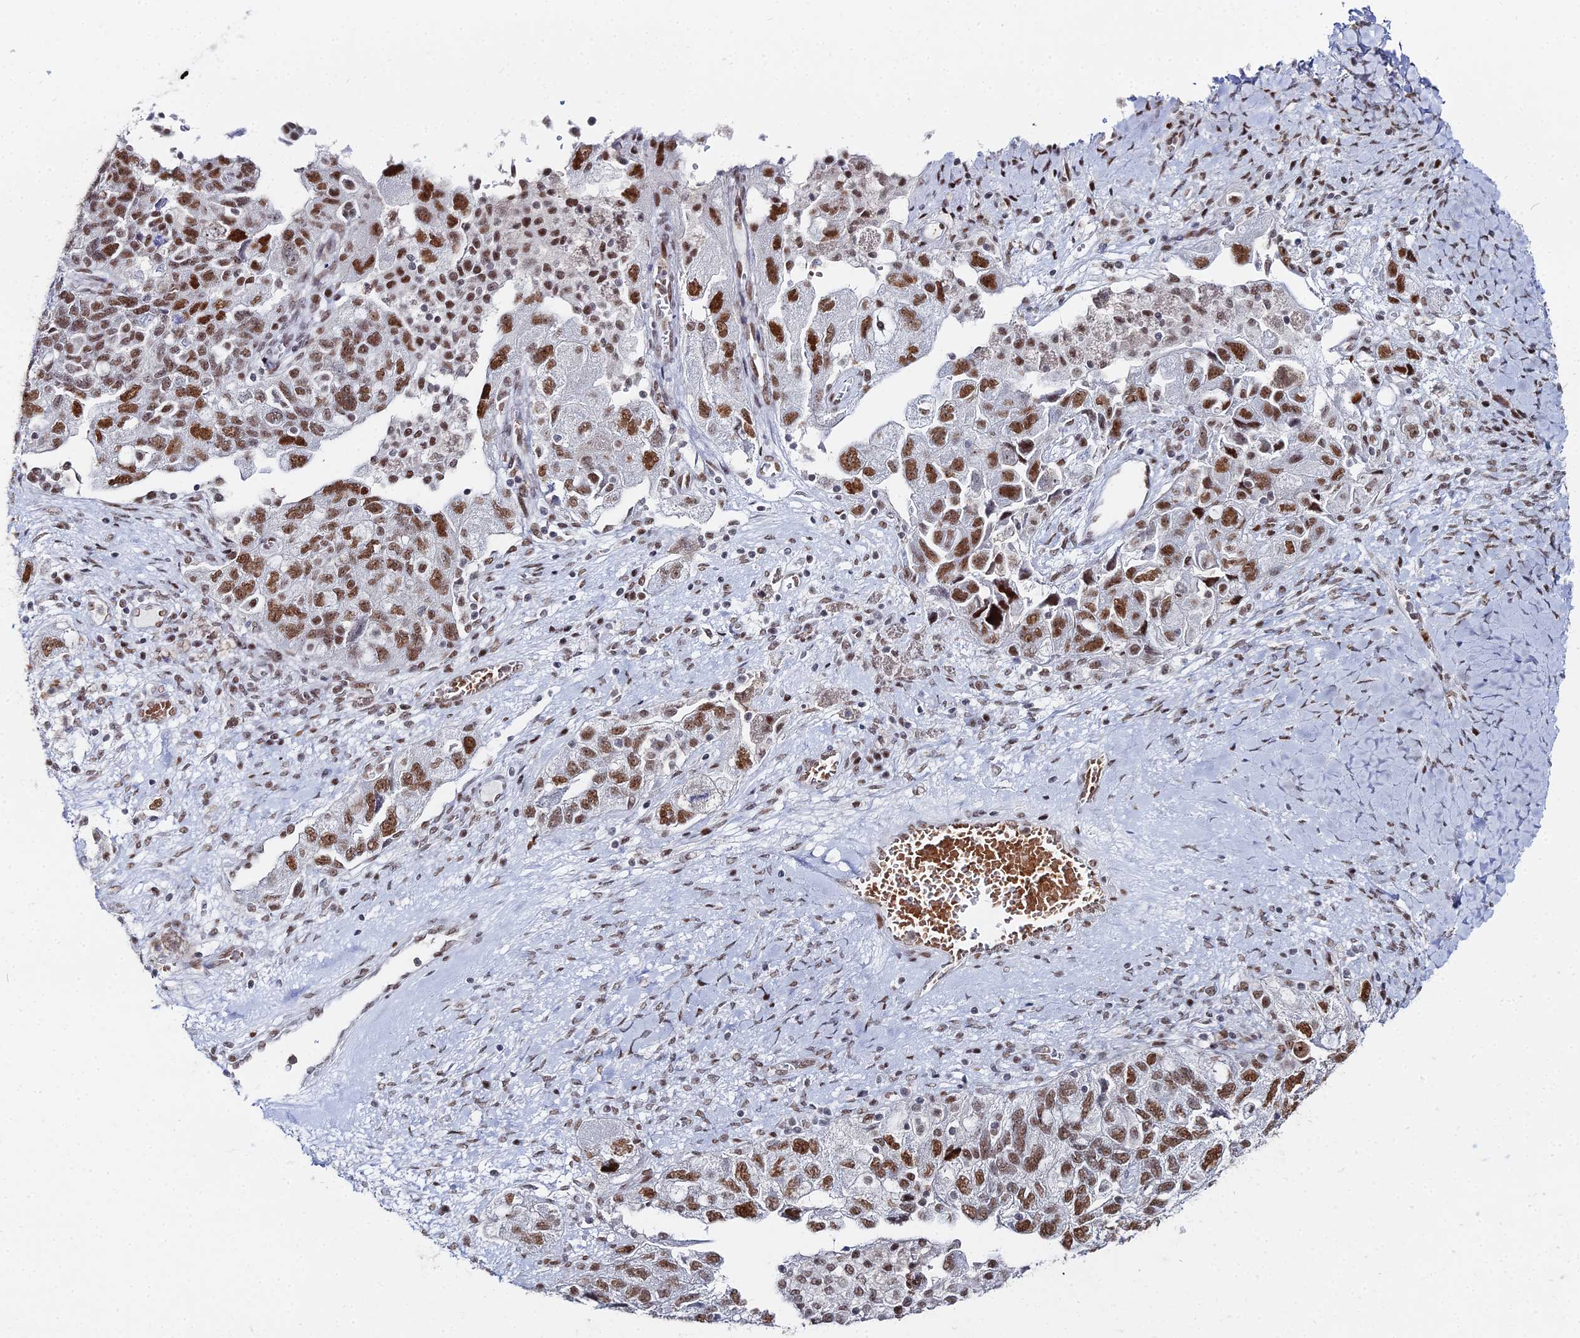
{"staining": {"intensity": "moderate", "quantity": ">75%", "location": "nuclear"}, "tissue": "ovarian cancer", "cell_type": "Tumor cells", "image_type": "cancer", "snomed": [{"axis": "morphology", "description": "Carcinoma, NOS"}, {"axis": "morphology", "description": "Cystadenocarcinoma, serous, NOS"}, {"axis": "topography", "description": "Ovary"}], "caption": "Immunohistochemistry micrograph of ovarian carcinoma stained for a protein (brown), which reveals medium levels of moderate nuclear positivity in about >75% of tumor cells.", "gene": "GSC2", "patient": {"sex": "female", "age": 69}}